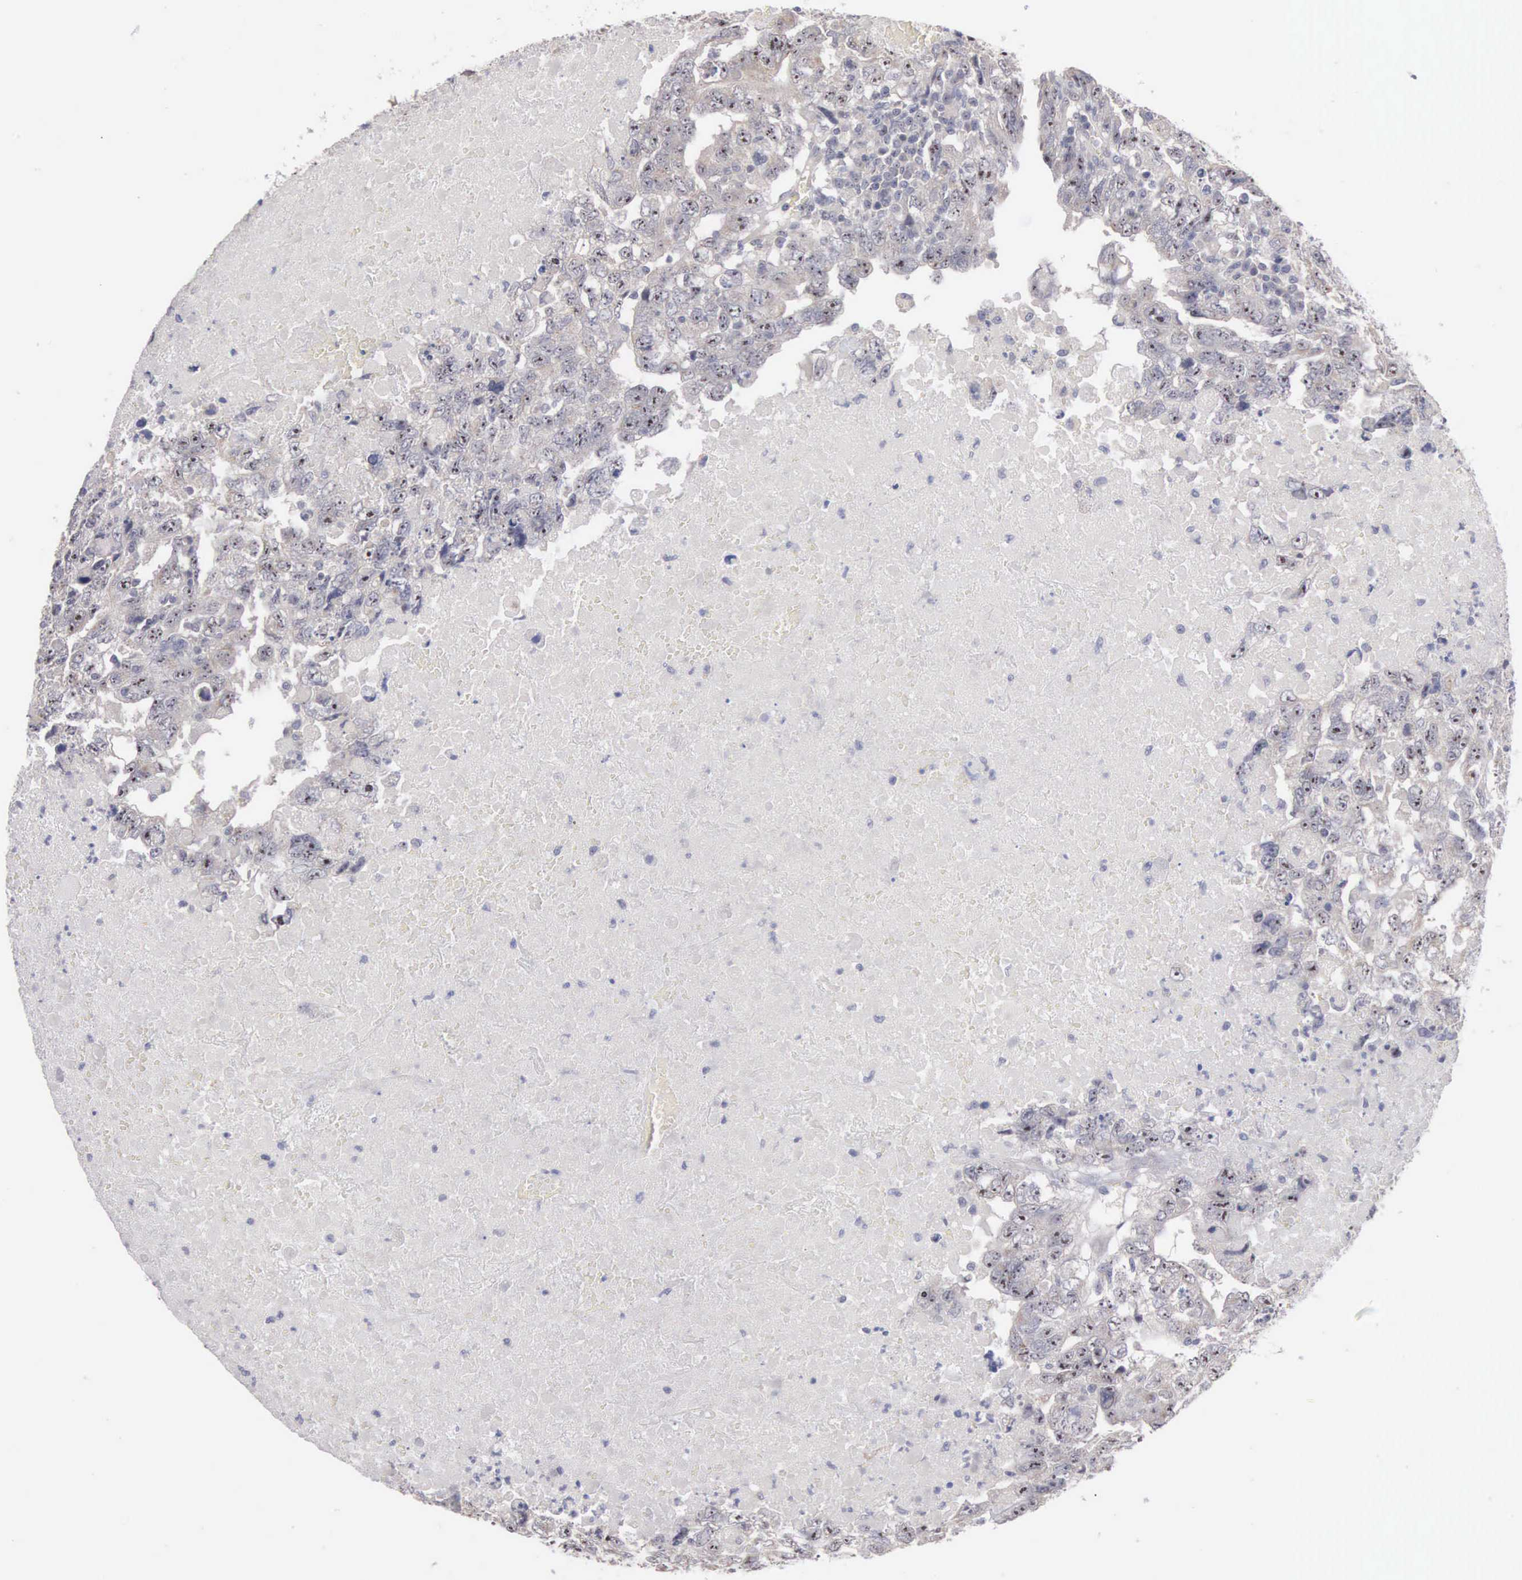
{"staining": {"intensity": "weak", "quantity": "<25%", "location": "cytoplasmic/membranous"}, "tissue": "testis cancer", "cell_type": "Tumor cells", "image_type": "cancer", "snomed": [{"axis": "morphology", "description": "Carcinoma, Embryonal, NOS"}, {"axis": "topography", "description": "Testis"}], "caption": "Human testis embryonal carcinoma stained for a protein using IHC displays no expression in tumor cells.", "gene": "AMN", "patient": {"sex": "male", "age": 36}}